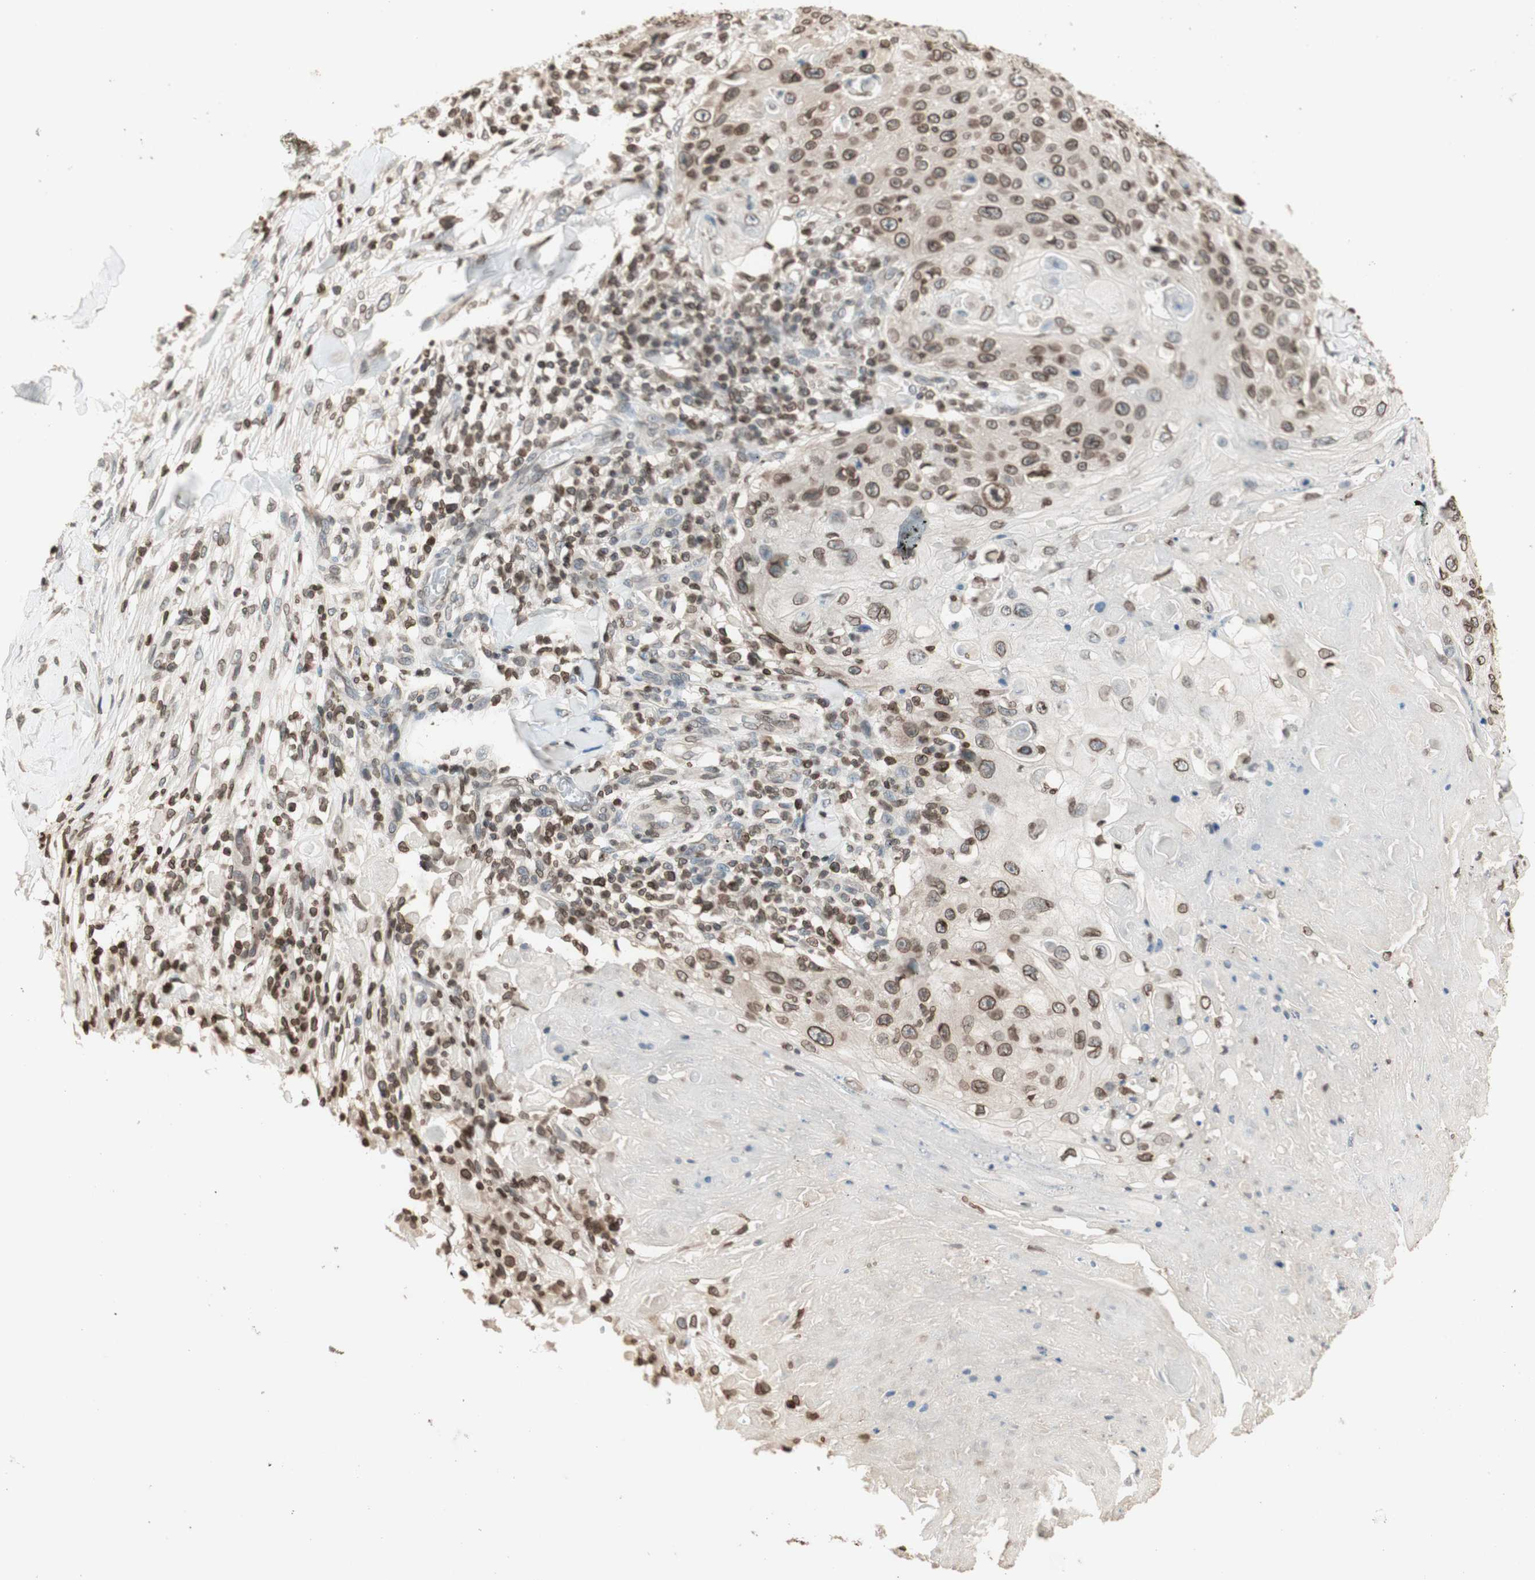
{"staining": {"intensity": "moderate", "quantity": ">75%", "location": "cytoplasmic/membranous,nuclear"}, "tissue": "skin cancer", "cell_type": "Tumor cells", "image_type": "cancer", "snomed": [{"axis": "morphology", "description": "Squamous cell carcinoma, NOS"}, {"axis": "topography", "description": "Skin"}], "caption": "Immunohistochemistry (IHC) histopathology image of skin cancer stained for a protein (brown), which reveals medium levels of moderate cytoplasmic/membranous and nuclear expression in approximately >75% of tumor cells.", "gene": "TMPO", "patient": {"sex": "male", "age": 86}}